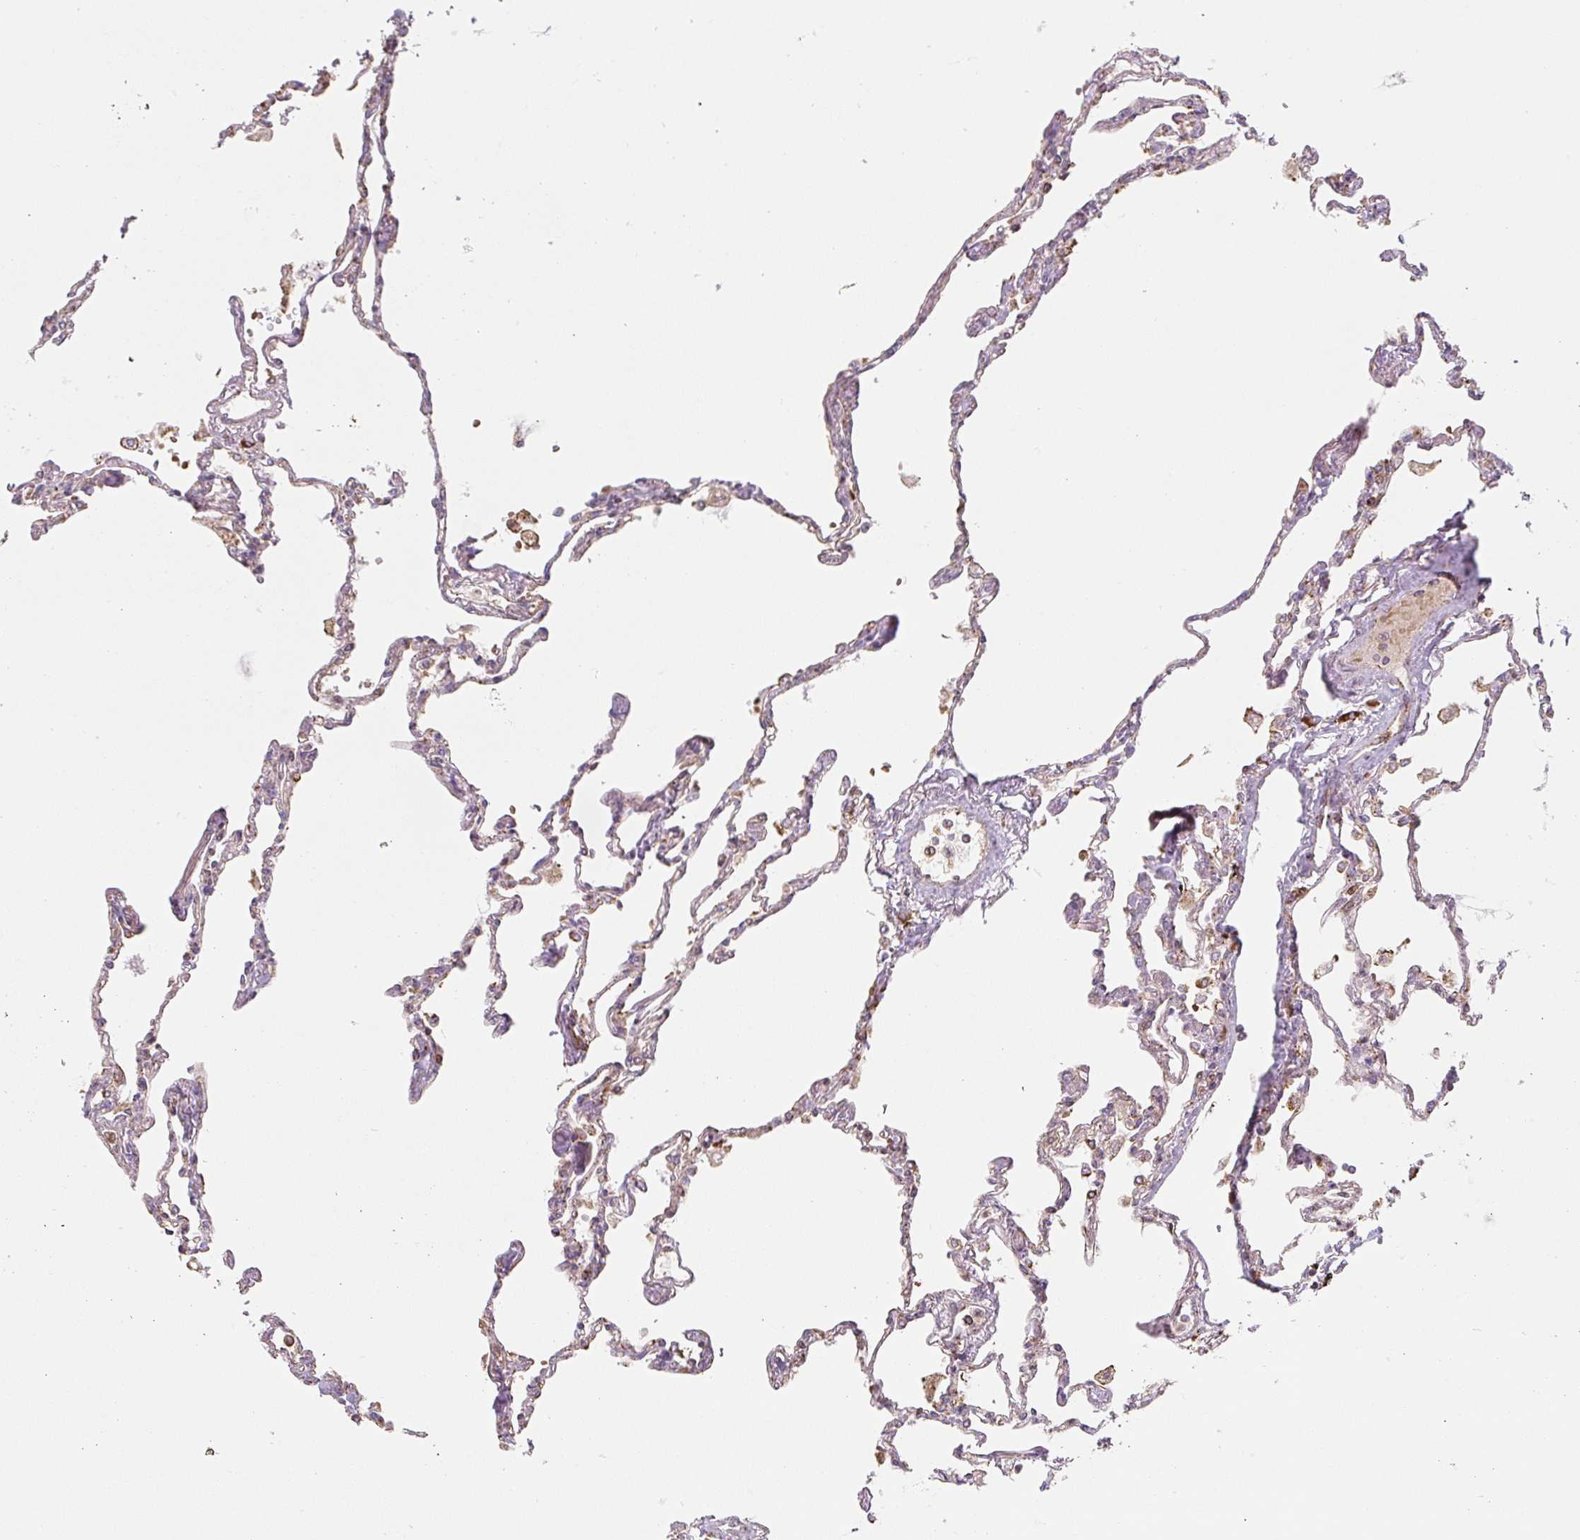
{"staining": {"intensity": "moderate", "quantity": "25%-75%", "location": "cytoplasmic/membranous"}, "tissue": "lung", "cell_type": "Alveolar cells", "image_type": "normal", "snomed": [{"axis": "morphology", "description": "Normal tissue, NOS"}, {"axis": "topography", "description": "Lung"}], "caption": "Immunohistochemistry (IHC) of normal human lung demonstrates medium levels of moderate cytoplasmic/membranous expression in approximately 25%-75% of alveolar cells. (DAB (3,3'-diaminobenzidine) = brown stain, brightfield microscopy at high magnification).", "gene": "RASA1", "patient": {"sex": "female", "age": 67}}